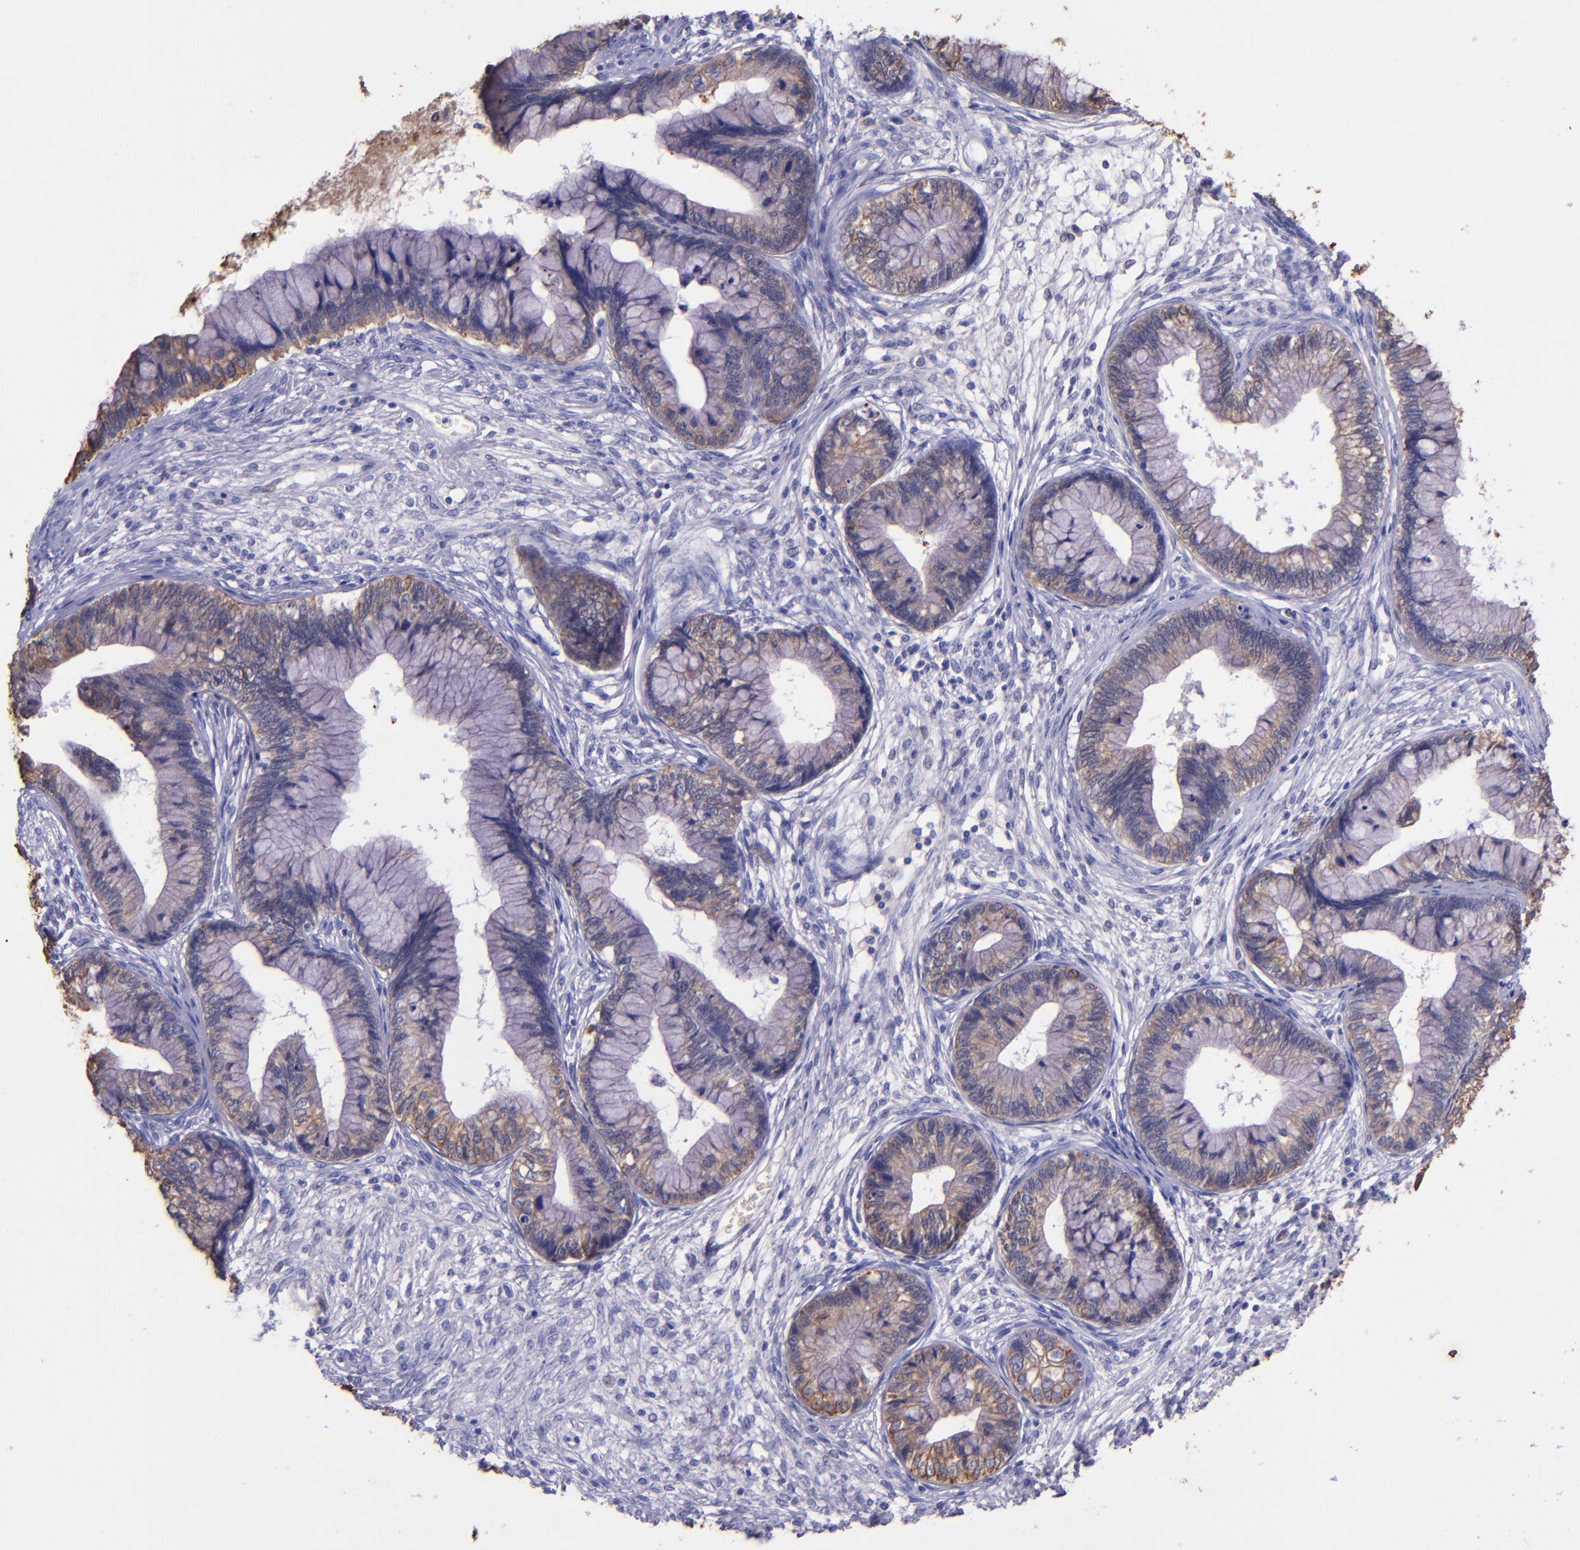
{"staining": {"intensity": "weak", "quantity": ">75%", "location": "cytoplasmic/membranous"}, "tissue": "cervical cancer", "cell_type": "Tumor cells", "image_type": "cancer", "snomed": [{"axis": "morphology", "description": "Adenocarcinoma, NOS"}, {"axis": "topography", "description": "Cervix"}], "caption": "Cervical cancer (adenocarcinoma) stained with immunohistochemistry (IHC) displays weak cytoplasmic/membranous positivity in approximately >75% of tumor cells.", "gene": "KRT4", "patient": {"sex": "female", "age": 44}}